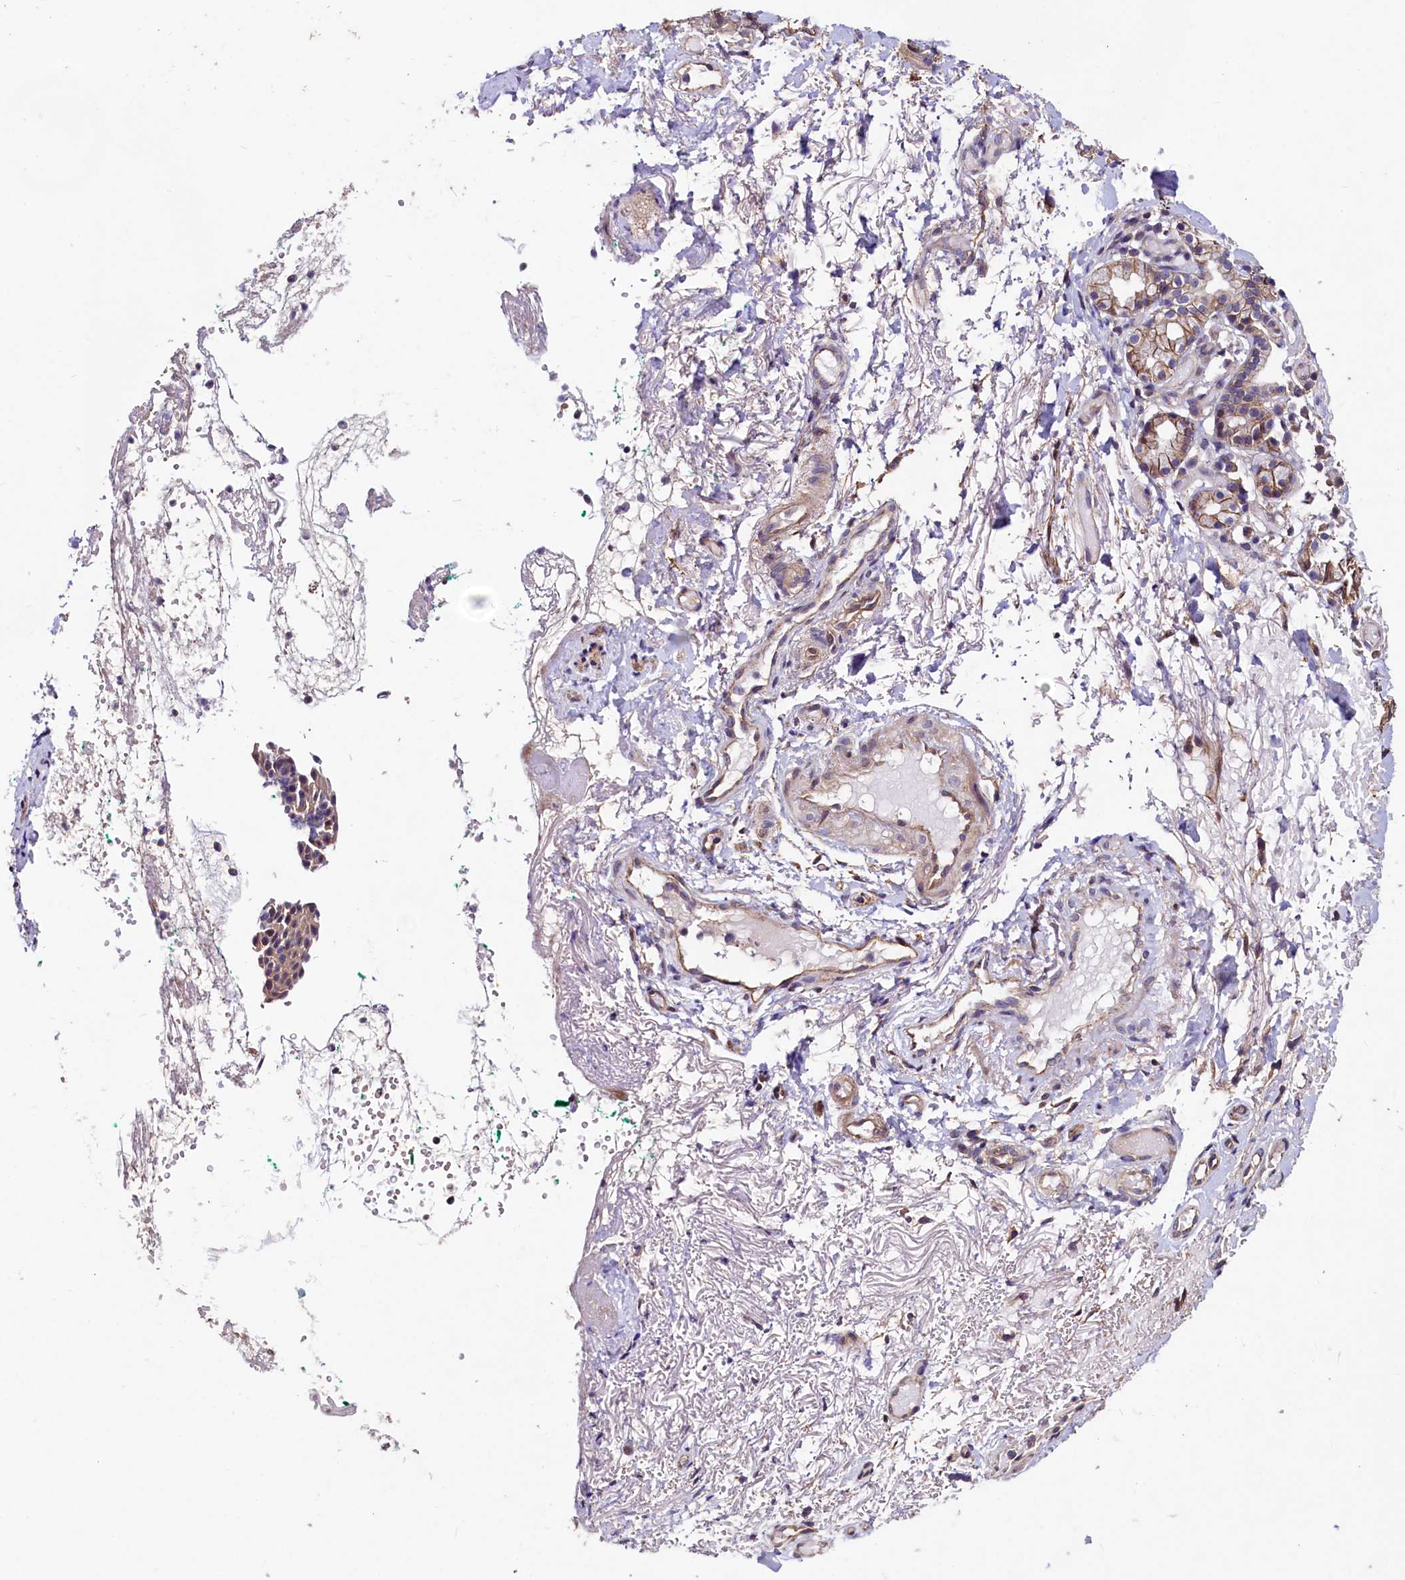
{"staining": {"intensity": "weak", "quantity": "<25%", "location": "cytoplasmic/membranous"}, "tissue": "adipose tissue", "cell_type": "Adipocytes", "image_type": "normal", "snomed": [{"axis": "morphology", "description": "Normal tissue, NOS"}, {"axis": "morphology", "description": "Basal cell carcinoma"}, {"axis": "topography", "description": "Cartilage tissue"}, {"axis": "topography", "description": "Nasopharynx"}, {"axis": "topography", "description": "Oral tissue"}], "caption": "Human adipose tissue stained for a protein using immunohistochemistry (IHC) exhibits no expression in adipocytes.", "gene": "PALM", "patient": {"sex": "female", "age": 77}}